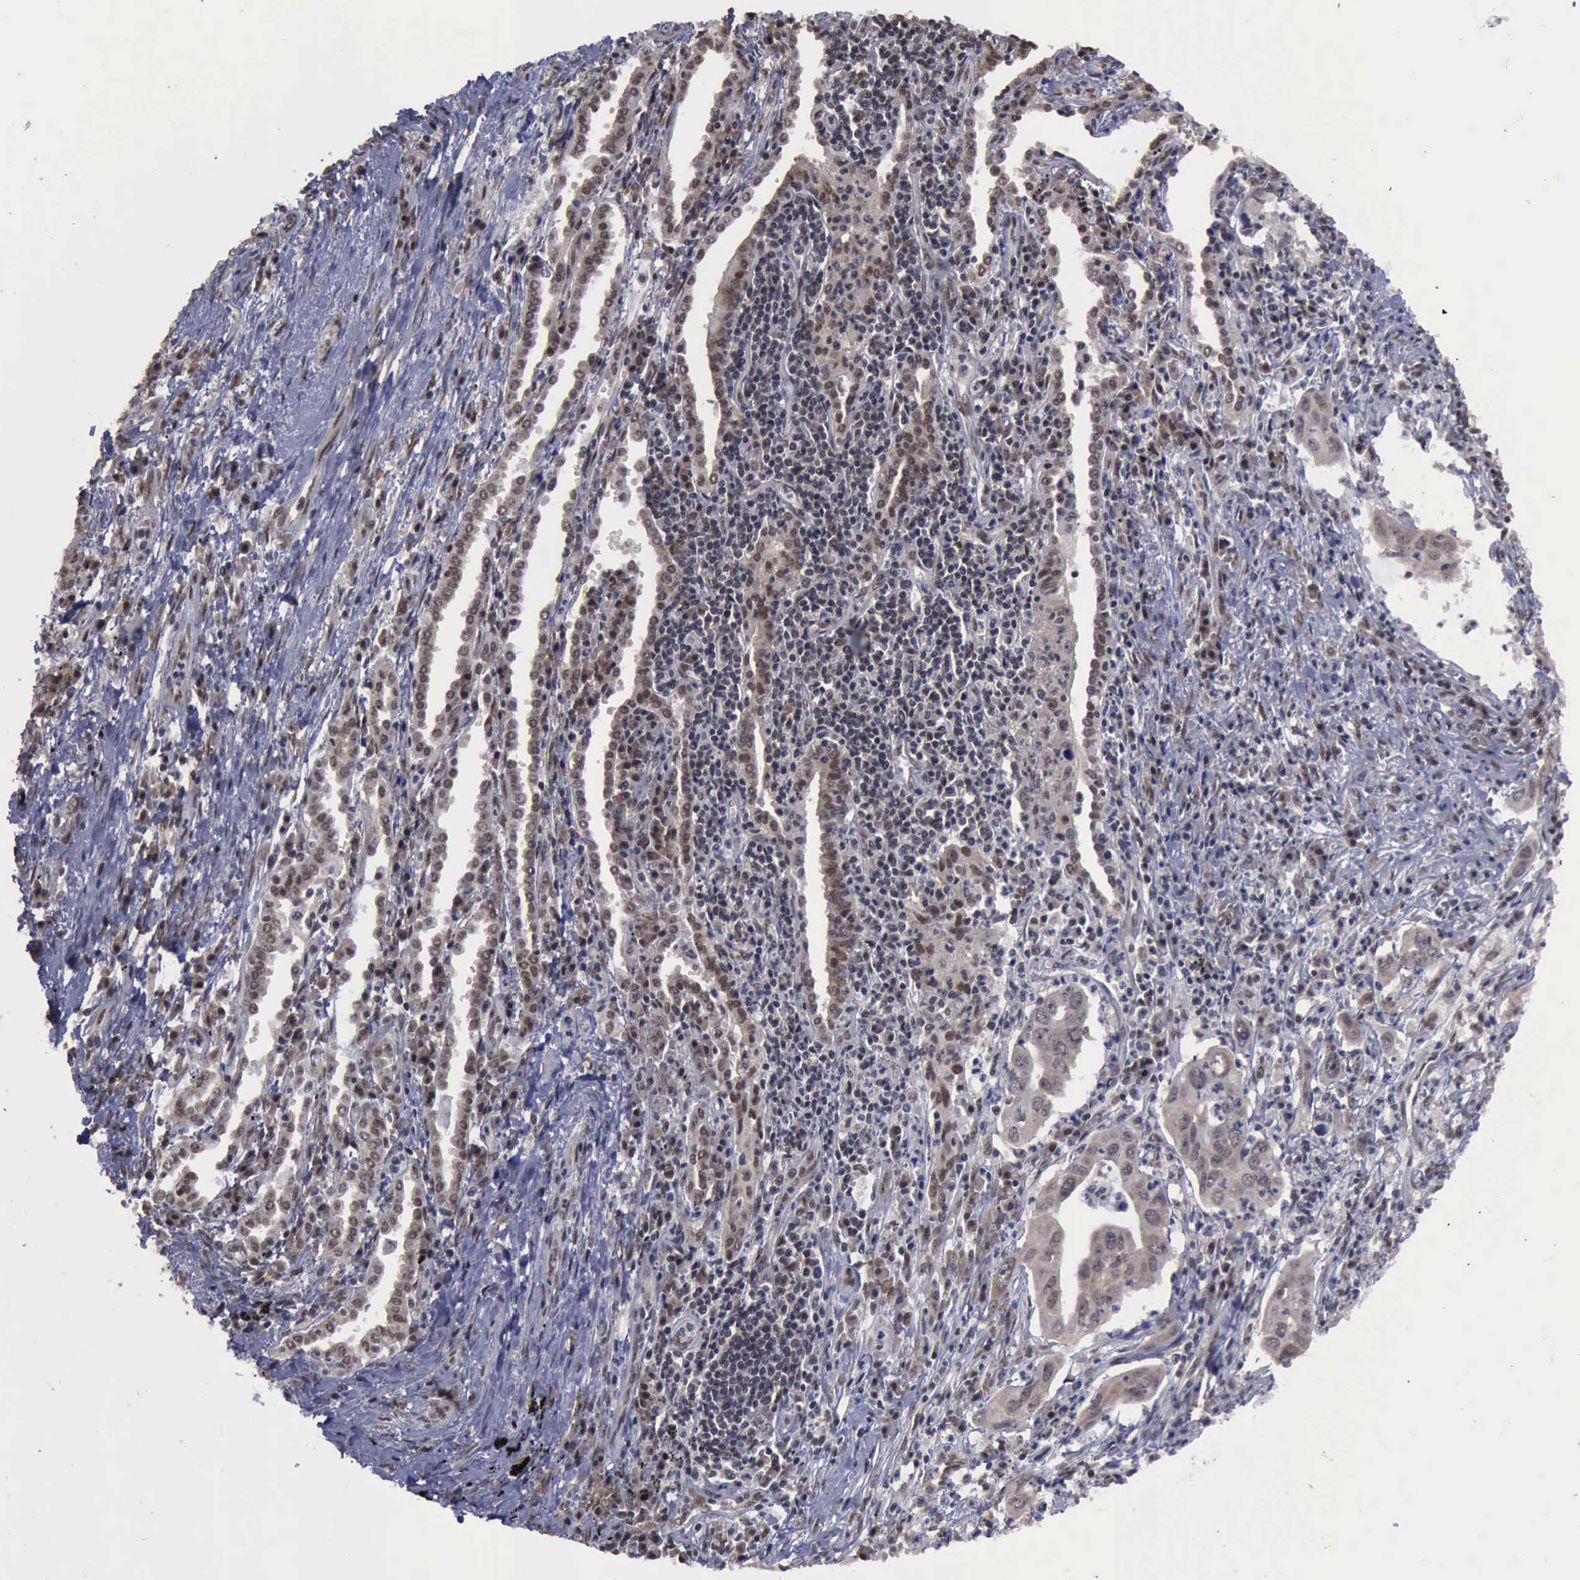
{"staining": {"intensity": "weak", "quantity": "<25%", "location": "cytoplasmic/membranous,nuclear"}, "tissue": "lung cancer", "cell_type": "Tumor cells", "image_type": "cancer", "snomed": [{"axis": "morphology", "description": "Adenocarcinoma, NOS"}, {"axis": "topography", "description": "Lung"}], "caption": "This is a micrograph of immunohistochemistry (IHC) staining of lung cancer (adenocarcinoma), which shows no positivity in tumor cells.", "gene": "RTCB", "patient": {"sex": "male", "age": 48}}